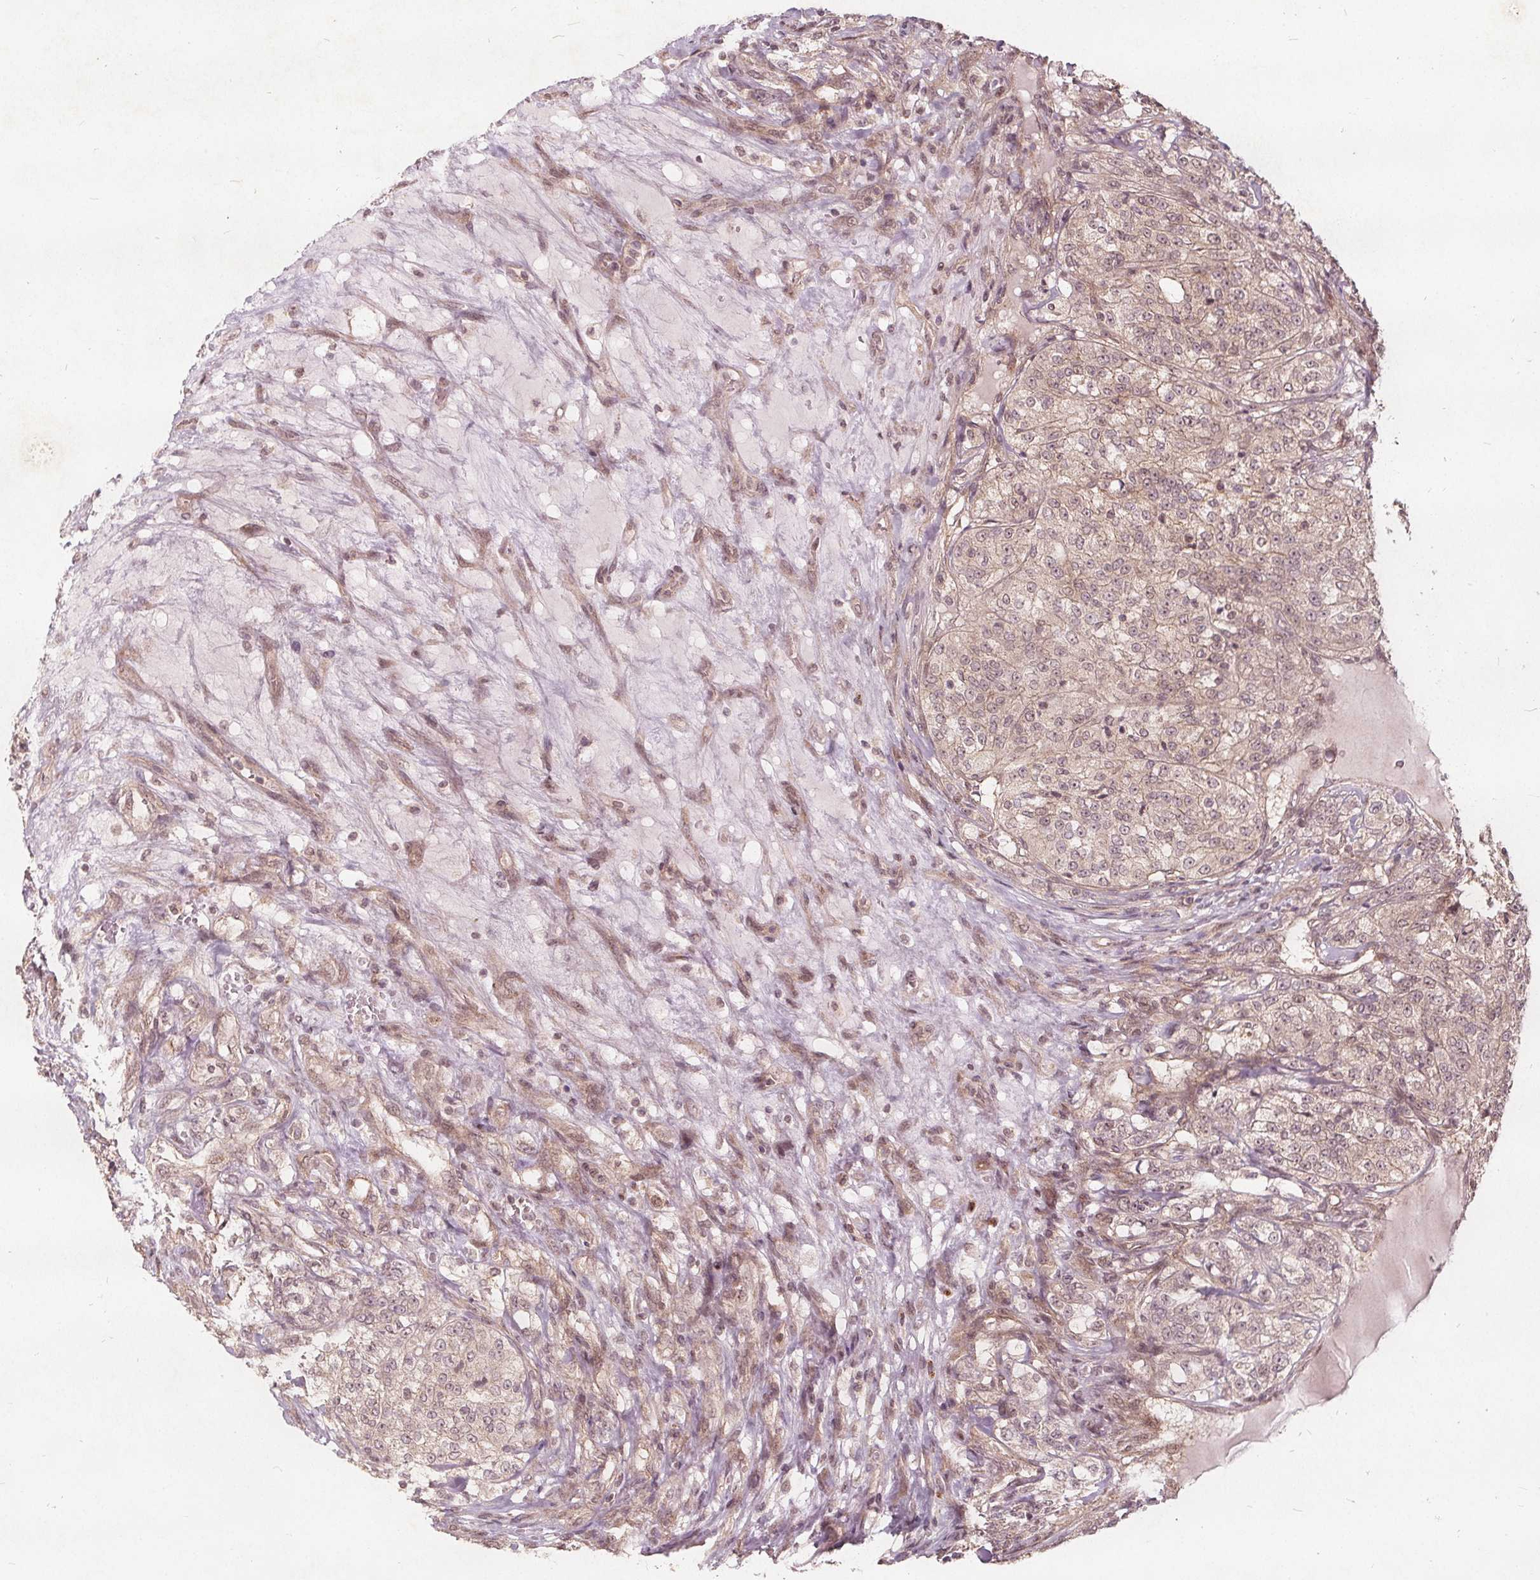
{"staining": {"intensity": "weak", "quantity": ">75%", "location": "cytoplasmic/membranous"}, "tissue": "renal cancer", "cell_type": "Tumor cells", "image_type": "cancer", "snomed": [{"axis": "morphology", "description": "Adenocarcinoma, NOS"}, {"axis": "topography", "description": "Kidney"}], "caption": "Protein staining of renal cancer (adenocarcinoma) tissue exhibits weak cytoplasmic/membranous positivity in approximately >75% of tumor cells. (DAB IHC, brown staining for protein, blue staining for nuclei).", "gene": "PPP1CB", "patient": {"sex": "female", "age": 63}}